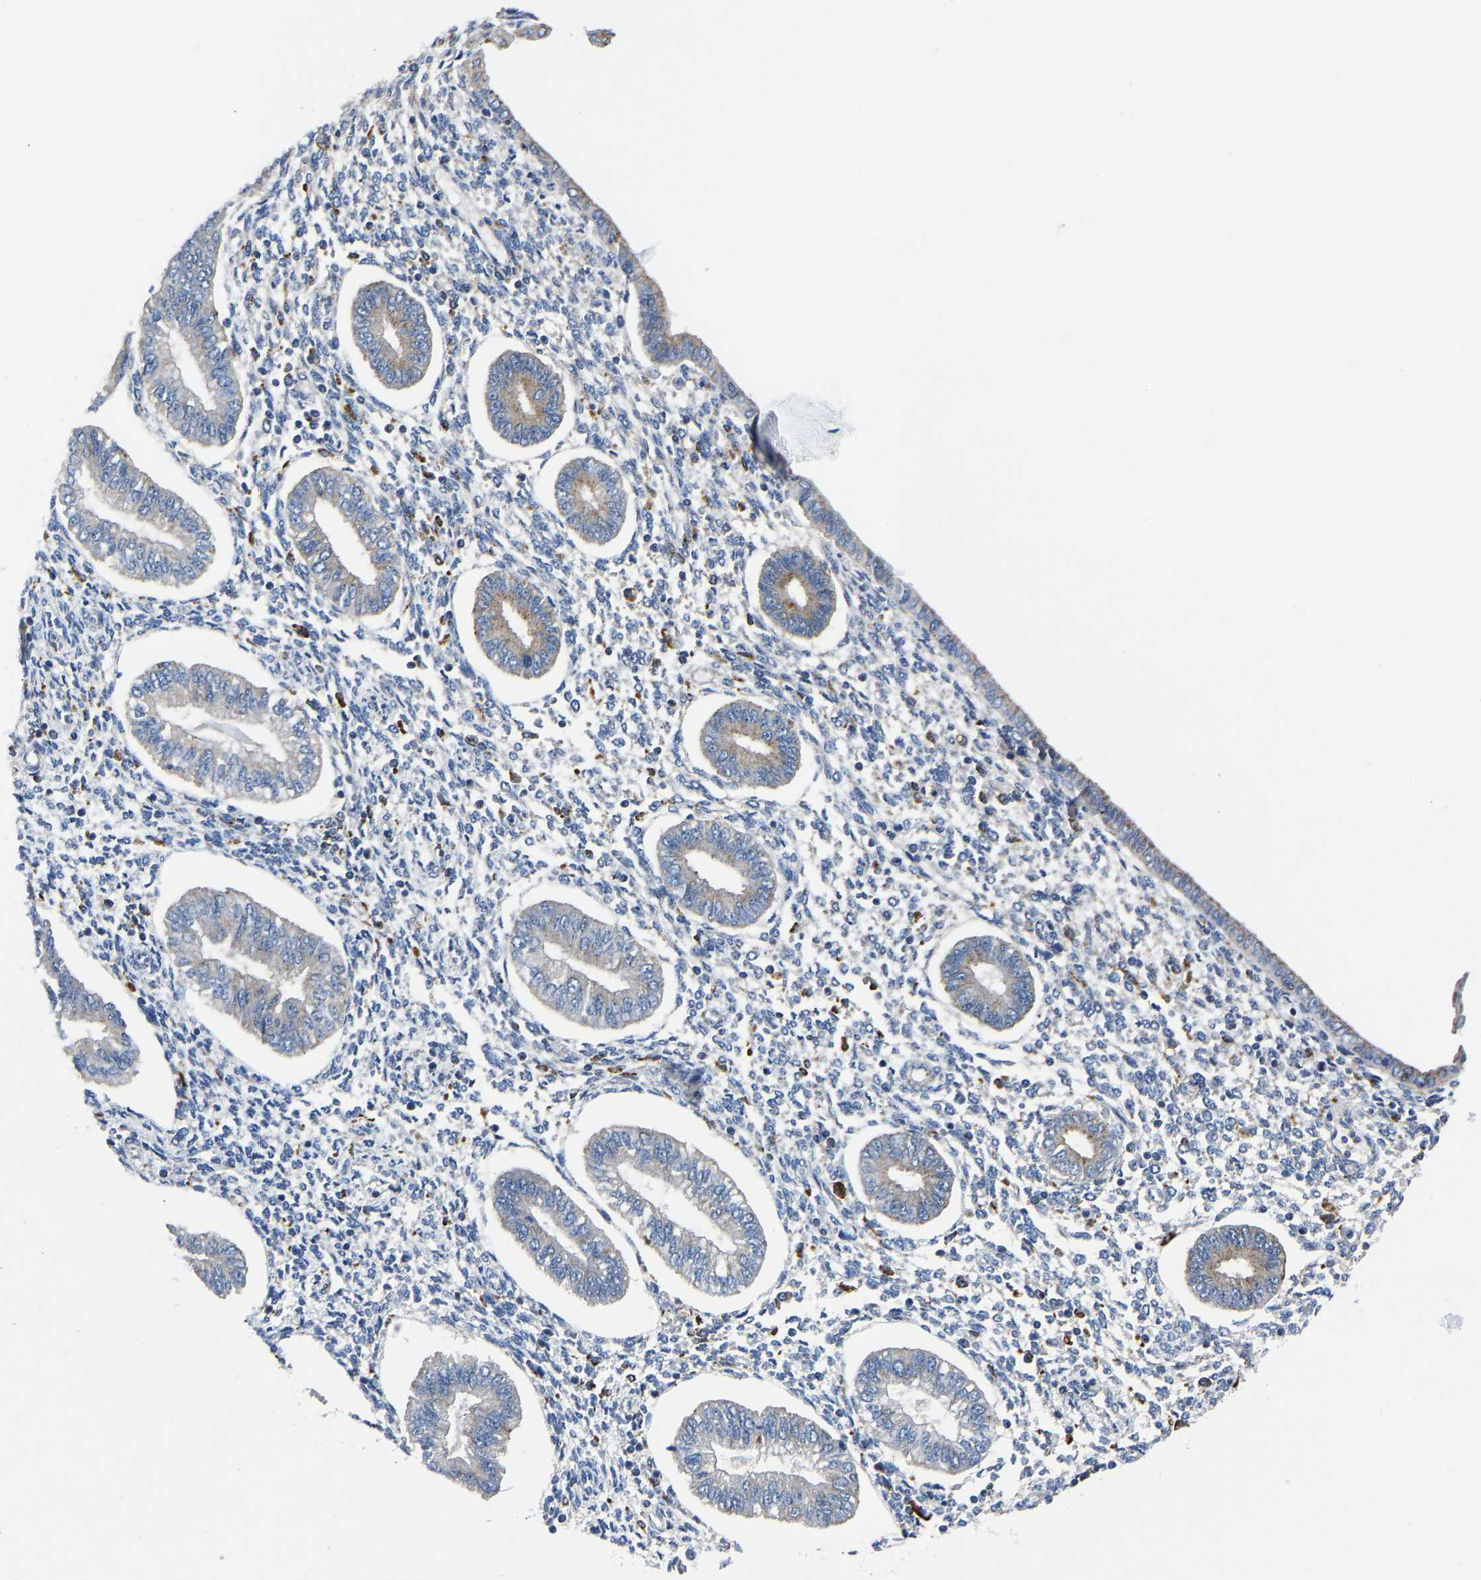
{"staining": {"intensity": "negative", "quantity": "none", "location": "none"}, "tissue": "endometrium", "cell_type": "Cells in endometrial stroma", "image_type": "normal", "snomed": [{"axis": "morphology", "description": "Normal tissue, NOS"}, {"axis": "topography", "description": "Endometrium"}], "caption": "An immunohistochemistry (IHC) image of normal endometrium is shown. There is no staining in cells in endometrial stroma of endometrium.", "gene": "ATP6V1E1", "patient": {"sex": "female", "age": 50}}